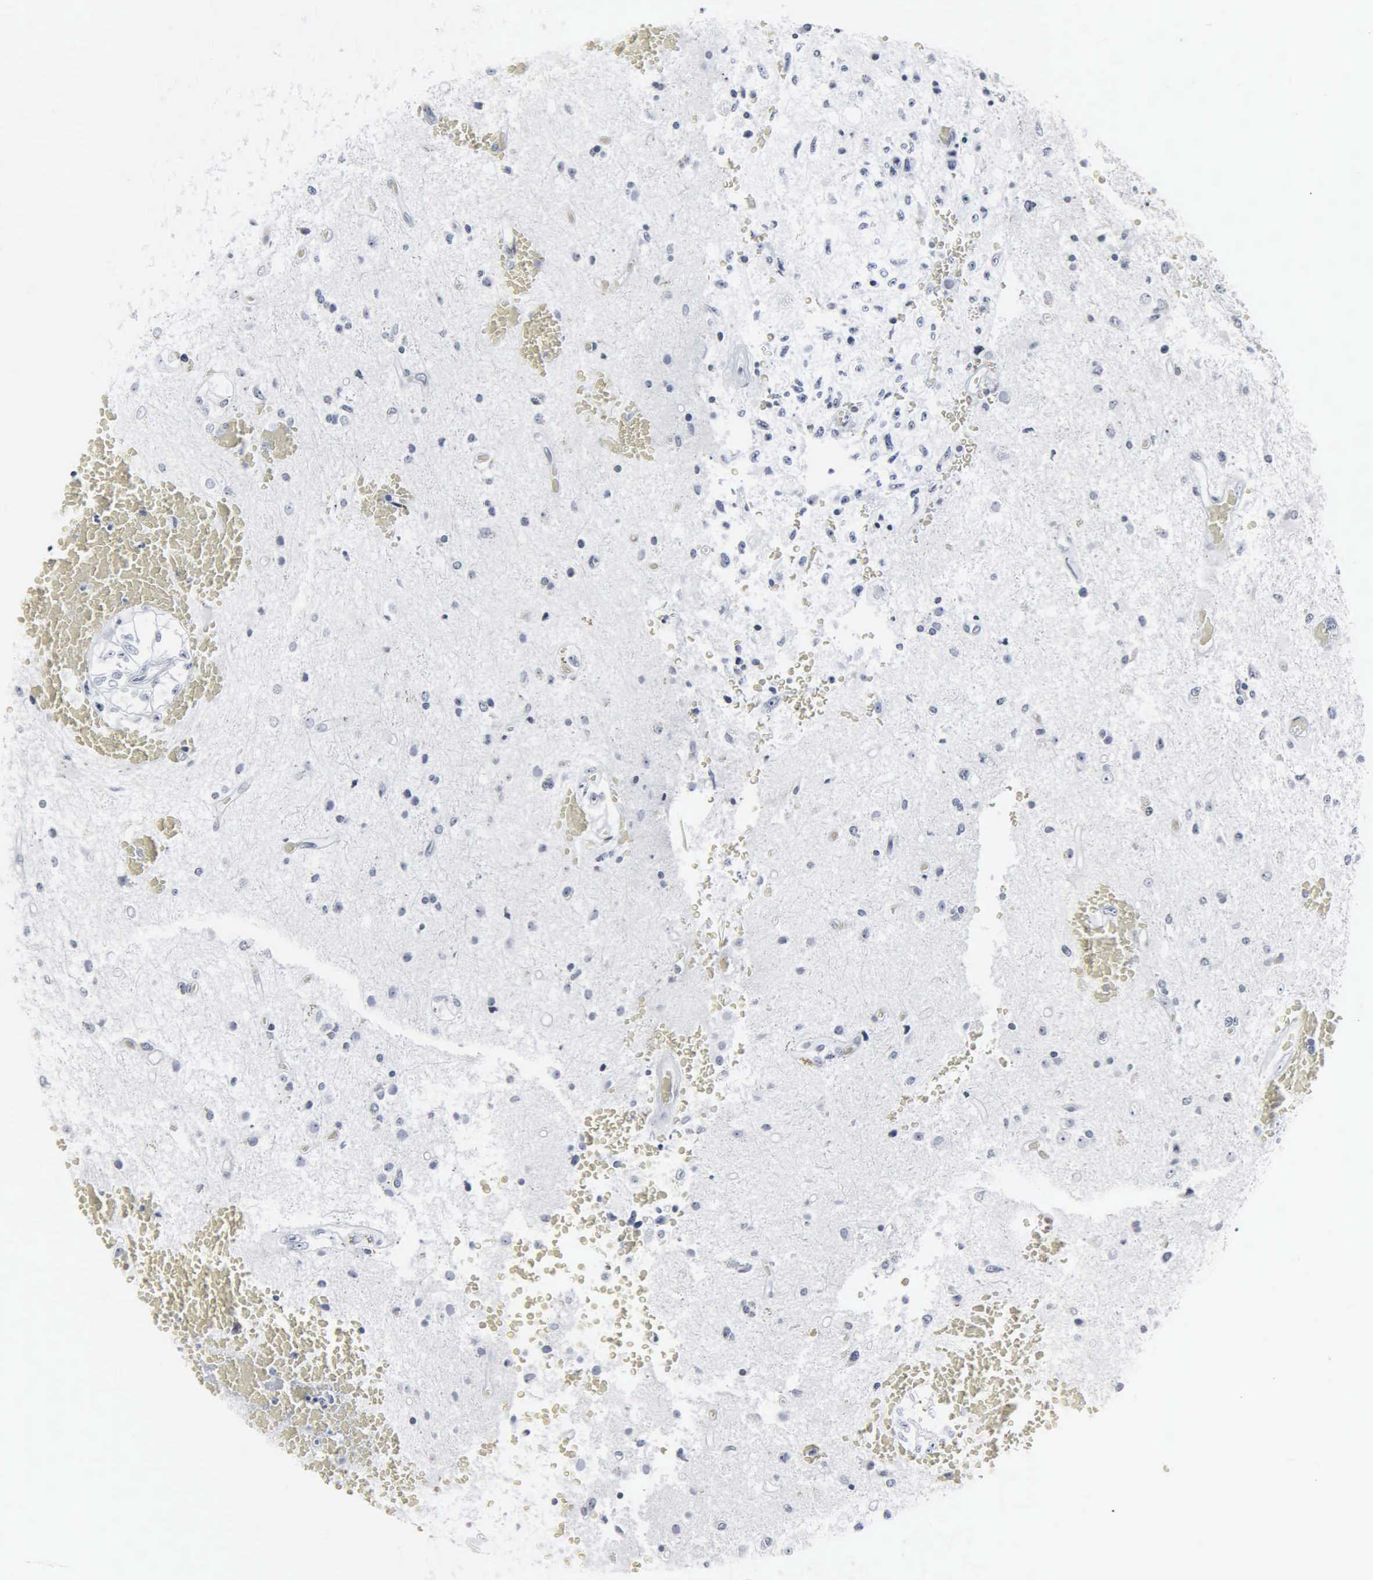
{"staining": {"intensity": "negative", "quantity": "none", "location": "none"}, "tissue": "glioma", "cell_type": "Tumor cells", "image_type": "cancer", "snomed": [{"axis": "morphology", "description": "Glioma, malignant, High grade"}, {"axis": "topography", "description": "Brain"}], "caption": "Tumor cells show no significant protein positivity in malignant glioma (high-grade).", "gene": "DGCR2", "patient": {"sex": "male", "age": 48}}